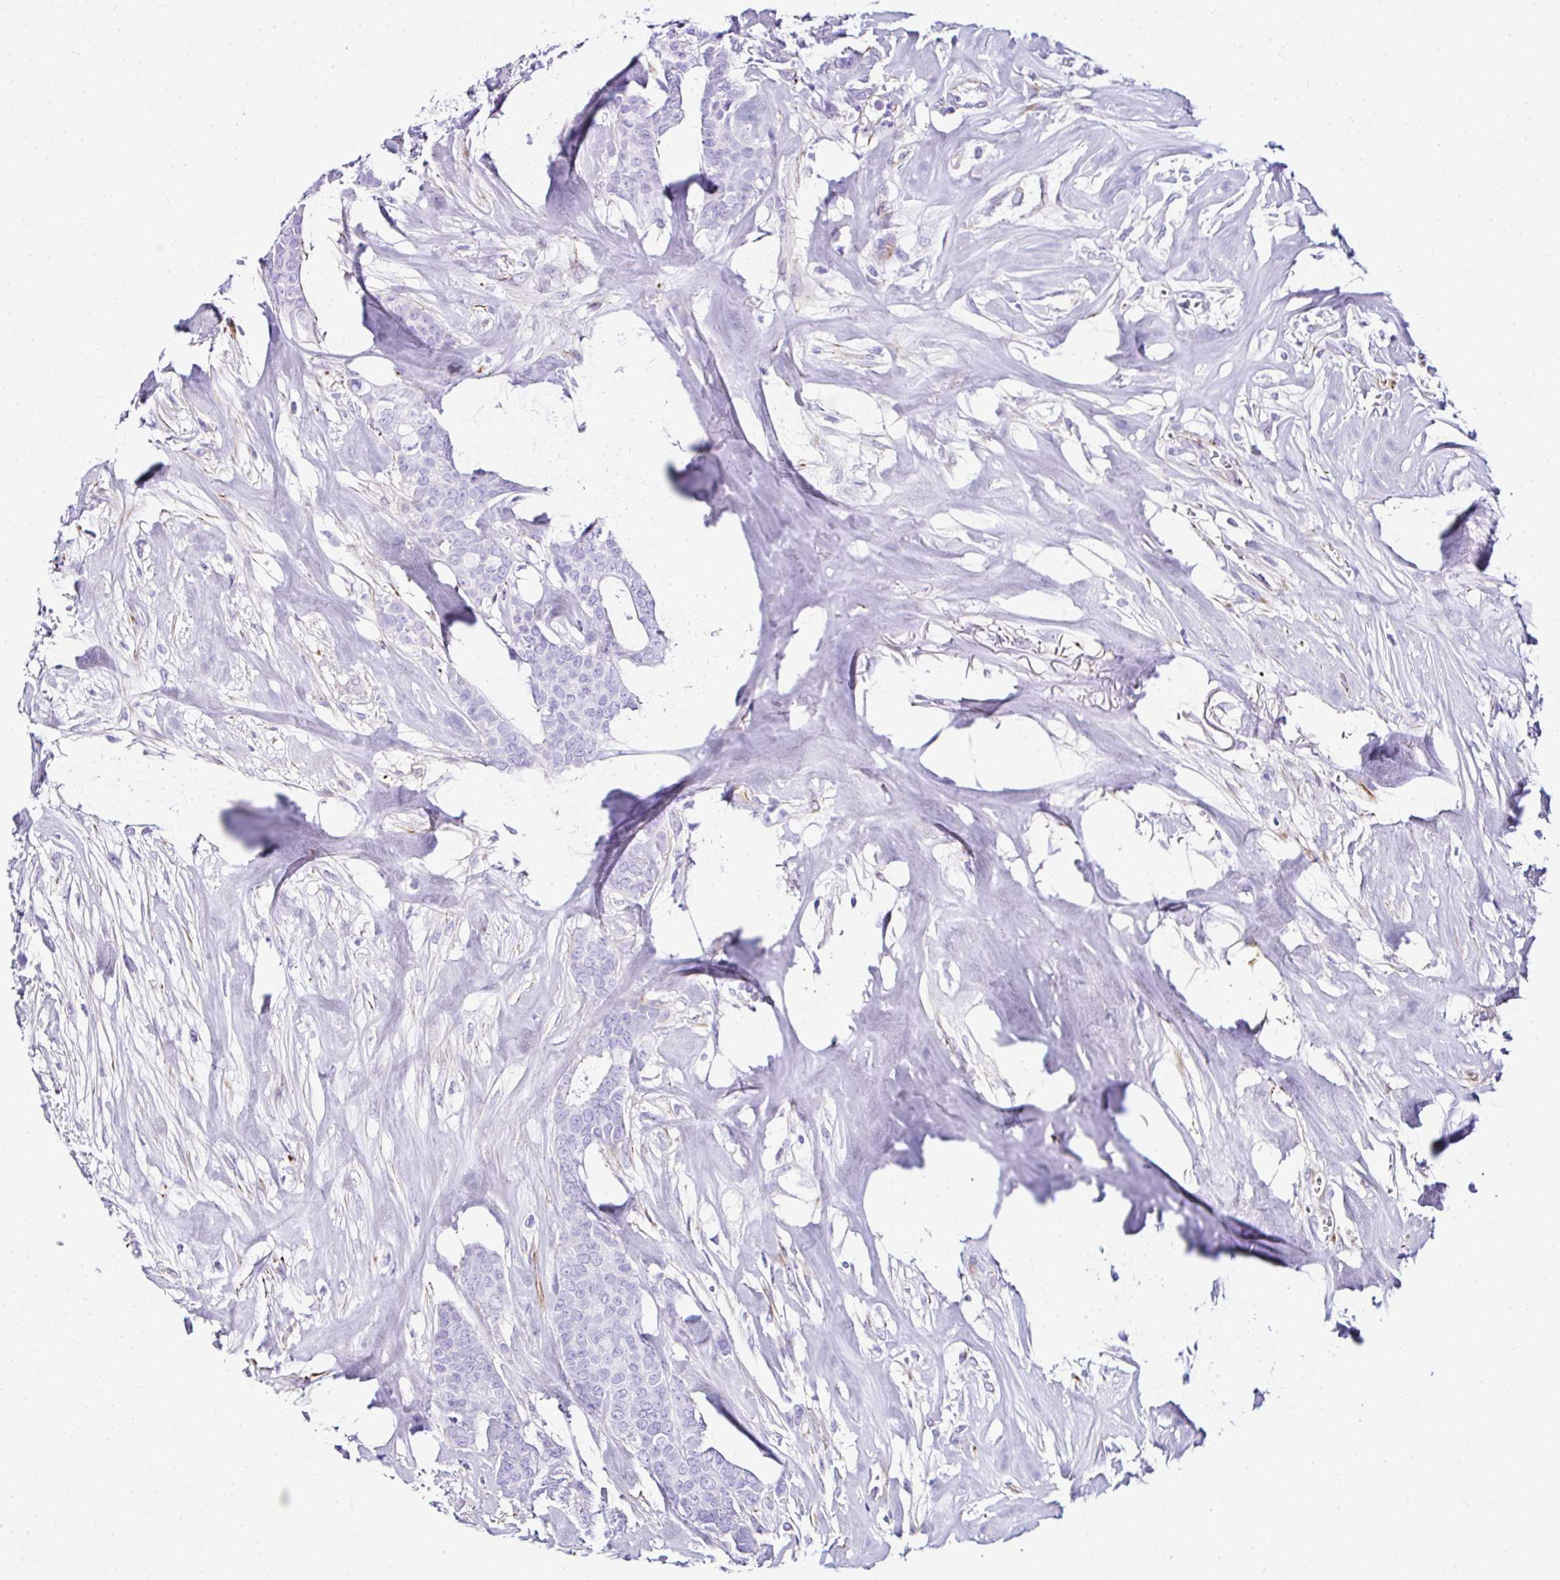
{"staining": {"intensity": "negative", "quantity": "none", "location": "none"}, "tissue": "breast cancer", "cell_type": "Tumor cells", "image_type": "cancer", "snomed": [{"axis": "morphology", "description": "Duct carcinoma"}, {"axis": "topography", "description": "Breast"}], "caption": "Tumor cells are negative for brown protein staining in breast cancer.", "gene": "DEPDC5", "patient": {"sex": "female", "age": 84}}